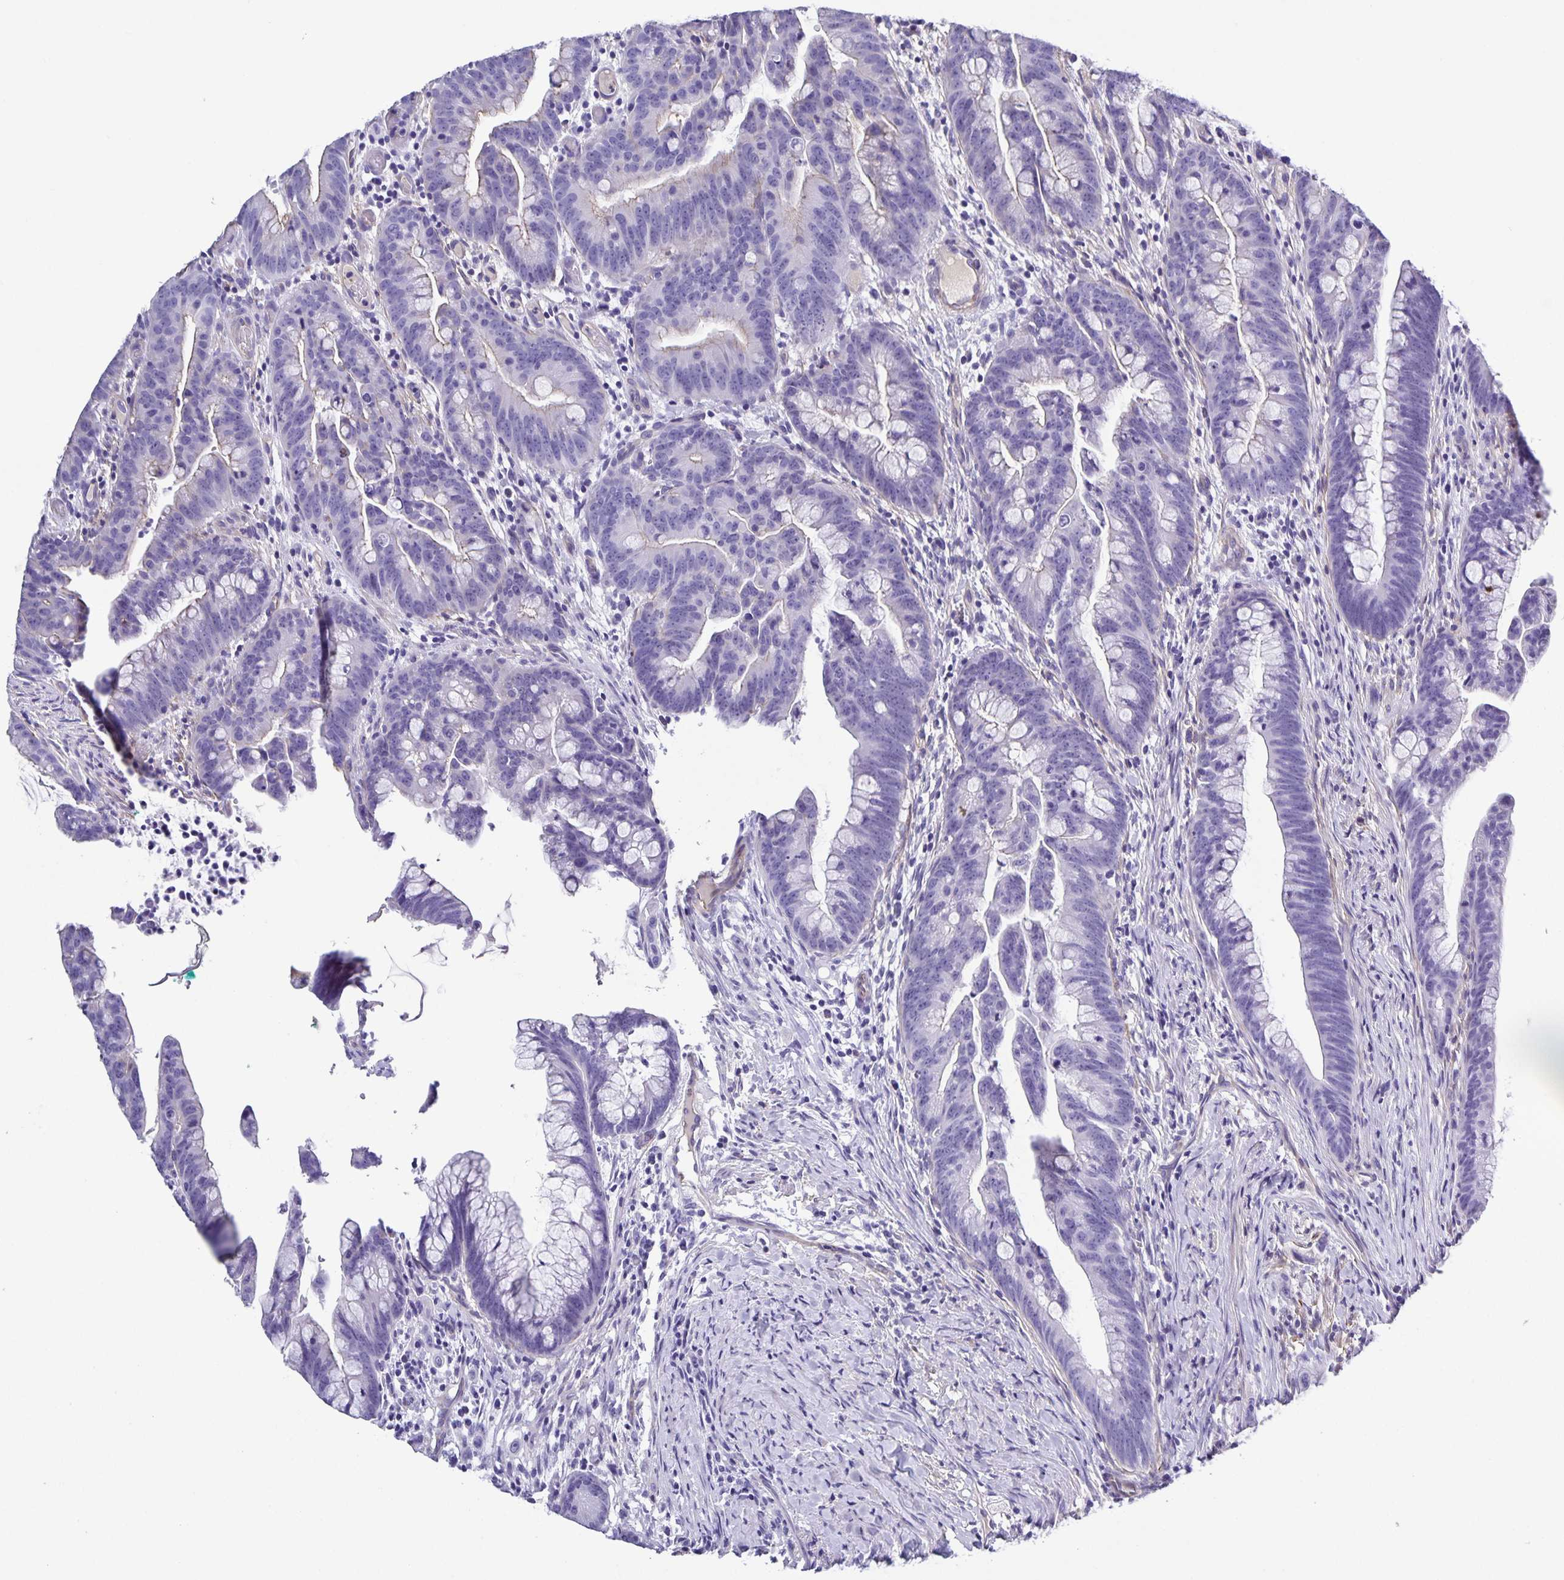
{"staining": {"intensity": "negative", "quantity": "none", "location": "none"}, "tissue": "colorectal cancer", "cell_type": "Tumor cells", "image_type": "cancer", "snomed": [{"axis": "morphology", "description": "Adenocarcinoma, NOS"}, {"axis": "topography", "description": "Colon"}], "caption": "Protein analysis of adenocarcinoma (colorectal) displays no significant positivity in tumor cells. (Stains: DAB IHC with hematoxylin counter stain, Microscopy: brightfield microscopy at high magnification).", "gene": "UBQLN3", "patient": {"sex": "male", "age": 62}}